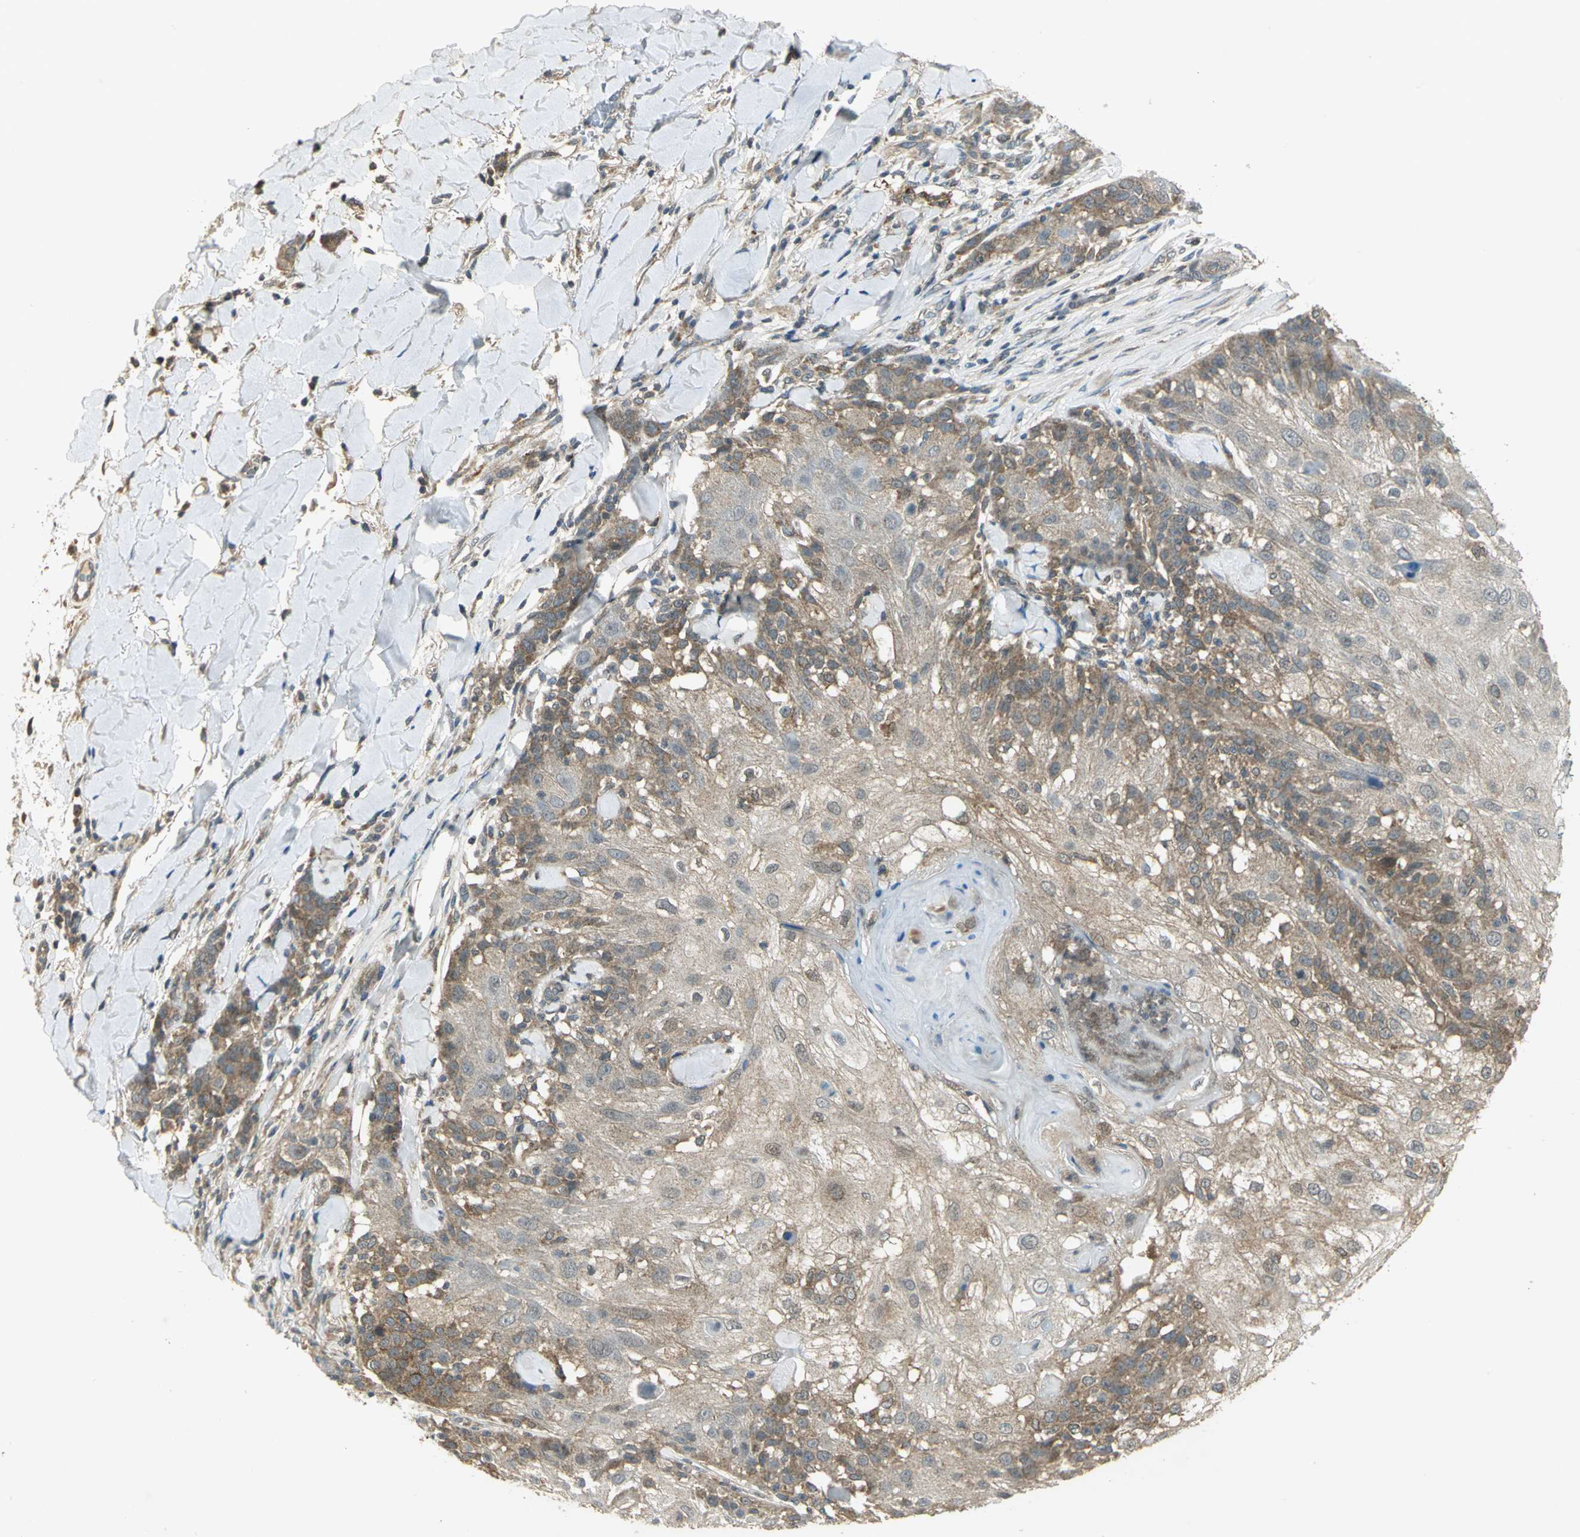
{"staining": {"intensity": "moderate", "quantity": ">75%", "location": "cytoplasmic/membranous"}, "tissue": "skin cancer", "cell_type": "Tumor cells", "image_type": "cancer", "snomed": [{"axis": "morphology", "description": "Normal tissue, NOS"}, {"axis": "morphology", "description": "Squamous cell carcinoma, NOS"}, {"axis": "topography", "description": "Skin"}], "caption": "Moderate cytoplasmic/membranous staining for a protein is appreciated in about >75% of tumor cells of squamous cell carcinoma (skin) using IHC.", "gene": "MAPK8IP3", "patient": {"sex": "female", "age": 83}}